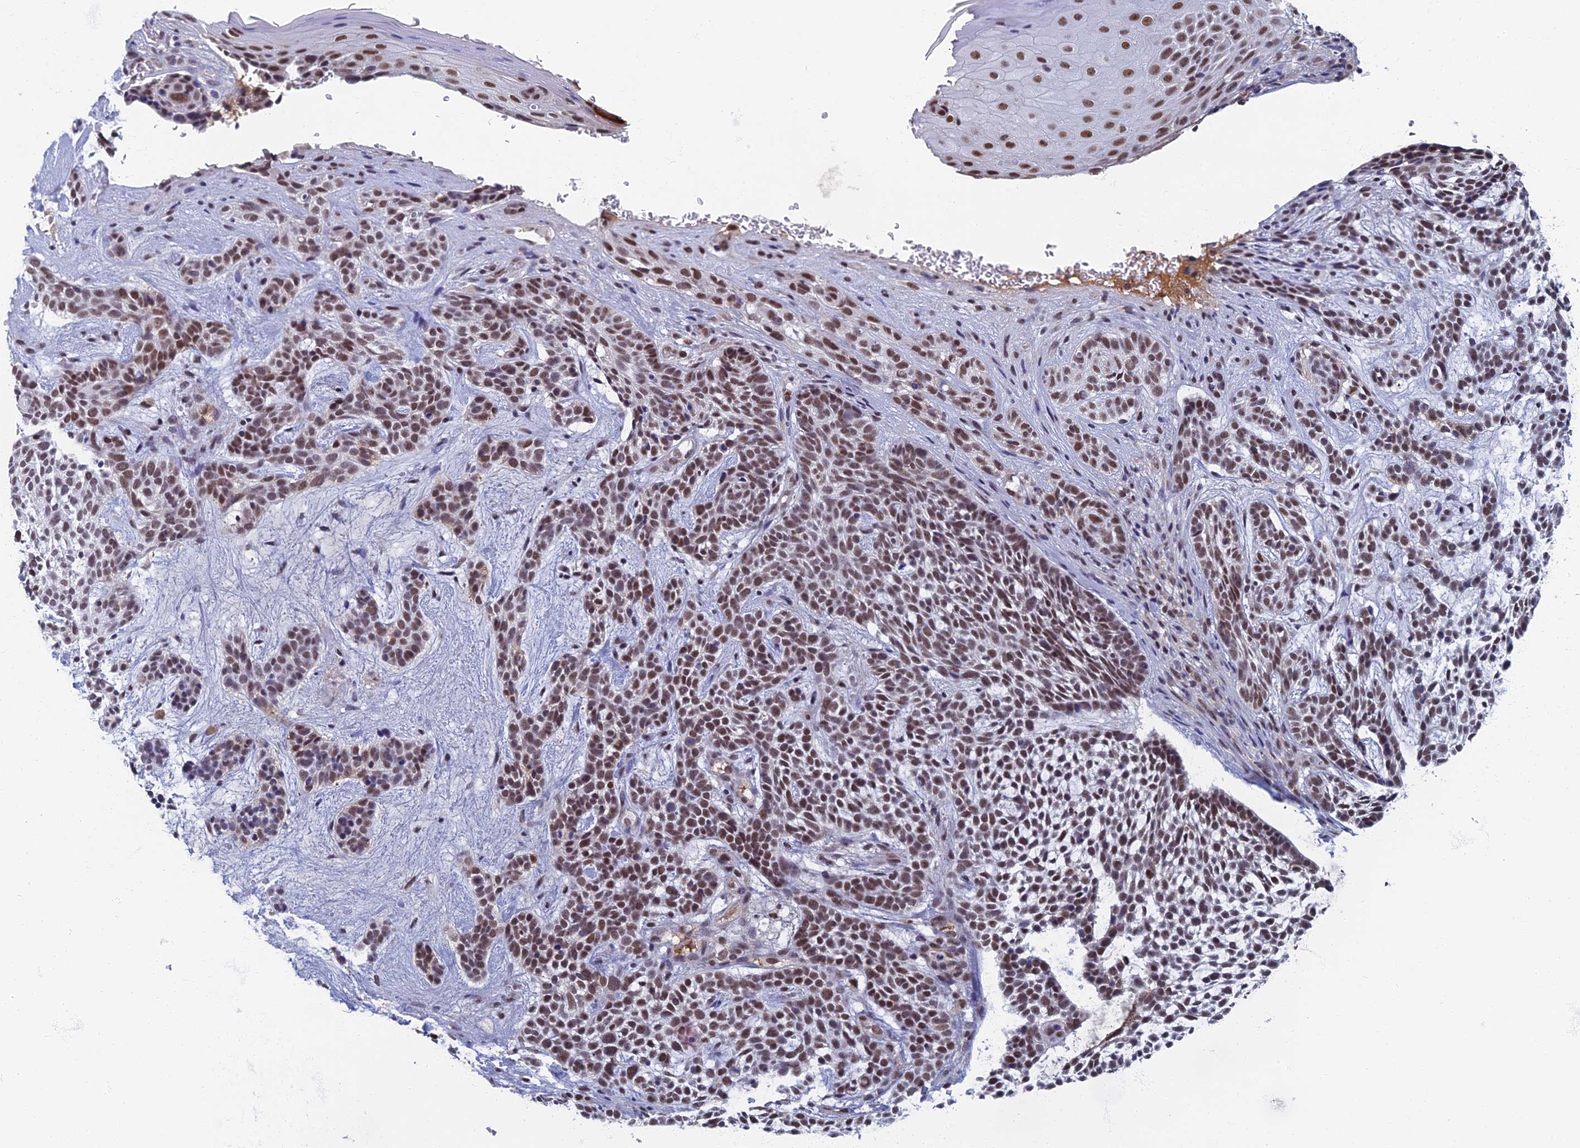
{"staining": {"intensity": "moderate", "quantity": "25%-75%", "location": "nuclear"}, "tissue": "skin cancer", "cell_type": "Tumor cells", "image_type": "cancer", "snomed": [{"axis": "morphology", "description": "Basal cell carcinoma"}, {"axis": "topography", "description": "Skin"}], "caption": "Protein analysis of skin cancer tissue shows moderate nuclear staining in about 25%-75% of tumor cells.", "gene": "TAF13", "patient": {"sex": "male", "age": 71}}